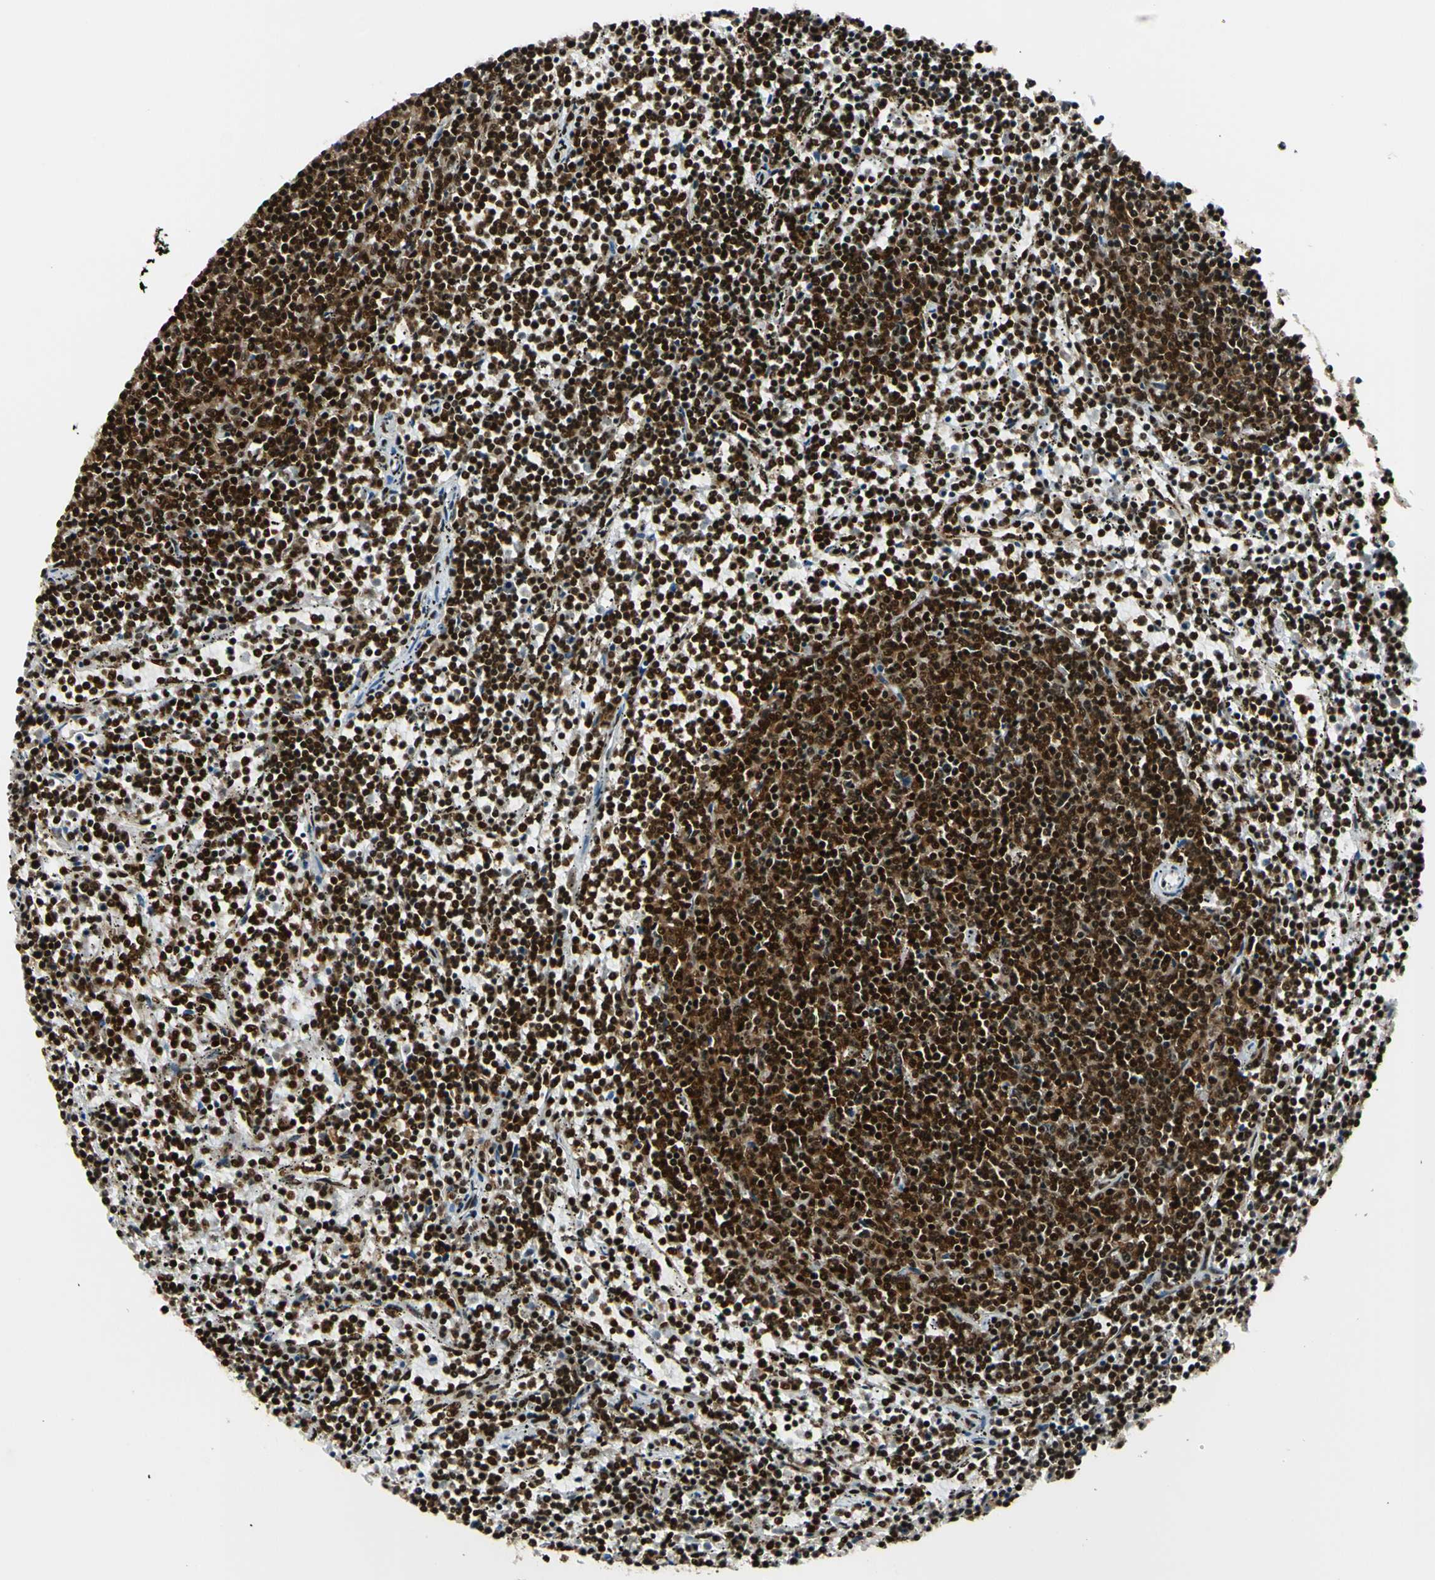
{"staining": {"intensity": "strong", "quantity": ">75%", "location": "nuclear"}, "tissue": "lymphoma", "cell_type": "Tumor cells", "image_type": "cancer", "snomed": [{"axis": "morphology", "description": "Malignant lymphoma, non-Hodgkin's type, Low grade"}, {"axis": "topography", "description": "Spleen"}], "caption": "Human malignant lymphoma, non-Hodgkin's type (low-grade) stained for a protein (brown) reveals strong nuclear positive positivity in approximately >75% of tumor cells.", "gene": "CCAR1", "patient": {"sex": "female", "age": 50}}